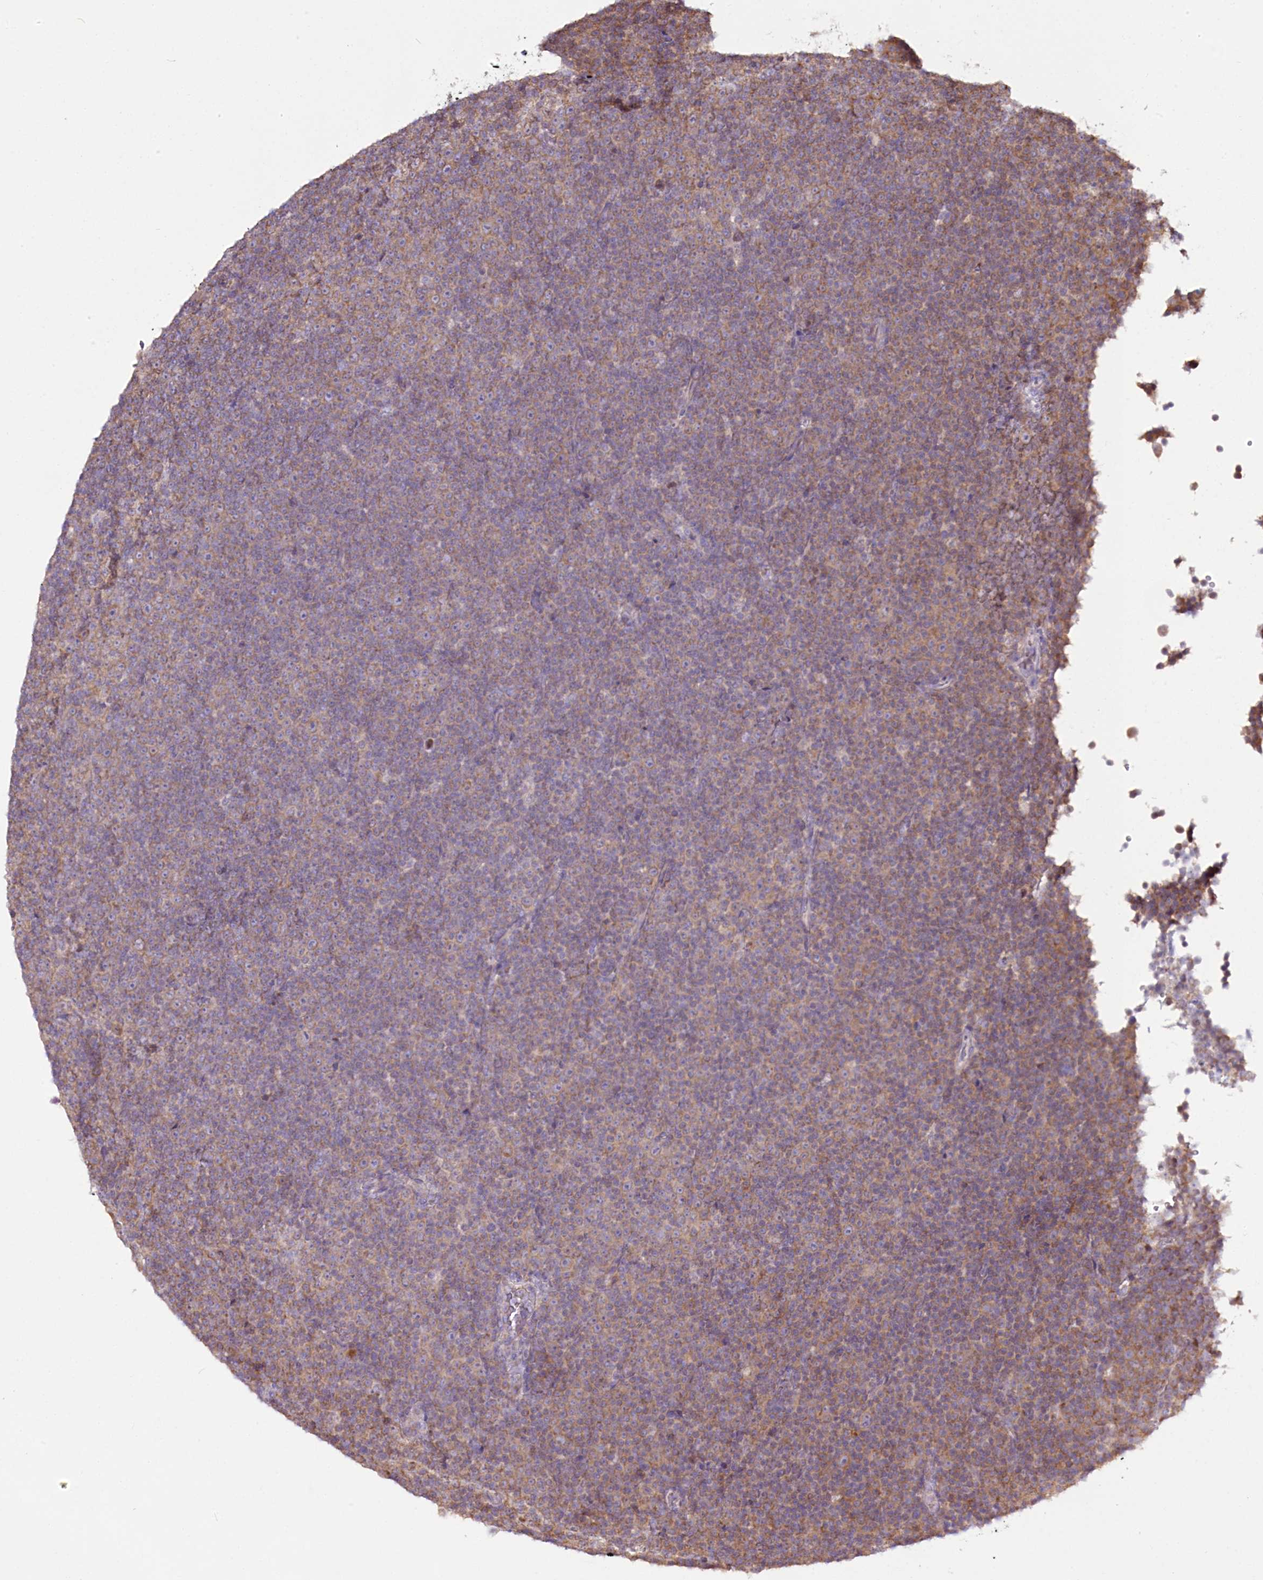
{"staining": {"intensity": "weak", "quantity": "25%-75%", "location": "cytoplasmic/membranous"}, "tissue": "lymphoma", "cell_type": "Tumor cells", "image_type": "cancer", "snomed": [{"axis": "morphology", "description": "Malignant lymphoma, non-Hodgkin's type, Low grade"}, {"axis": "topography", "description": "Lymph node"}], "caption": "The immunohistochemical stain labels weak cytoplasmic/membranous positivity in tumor cells of lymphoma tissue.", "gene": "ACOX2", "patient": {"sex": "female", "age": 67}}